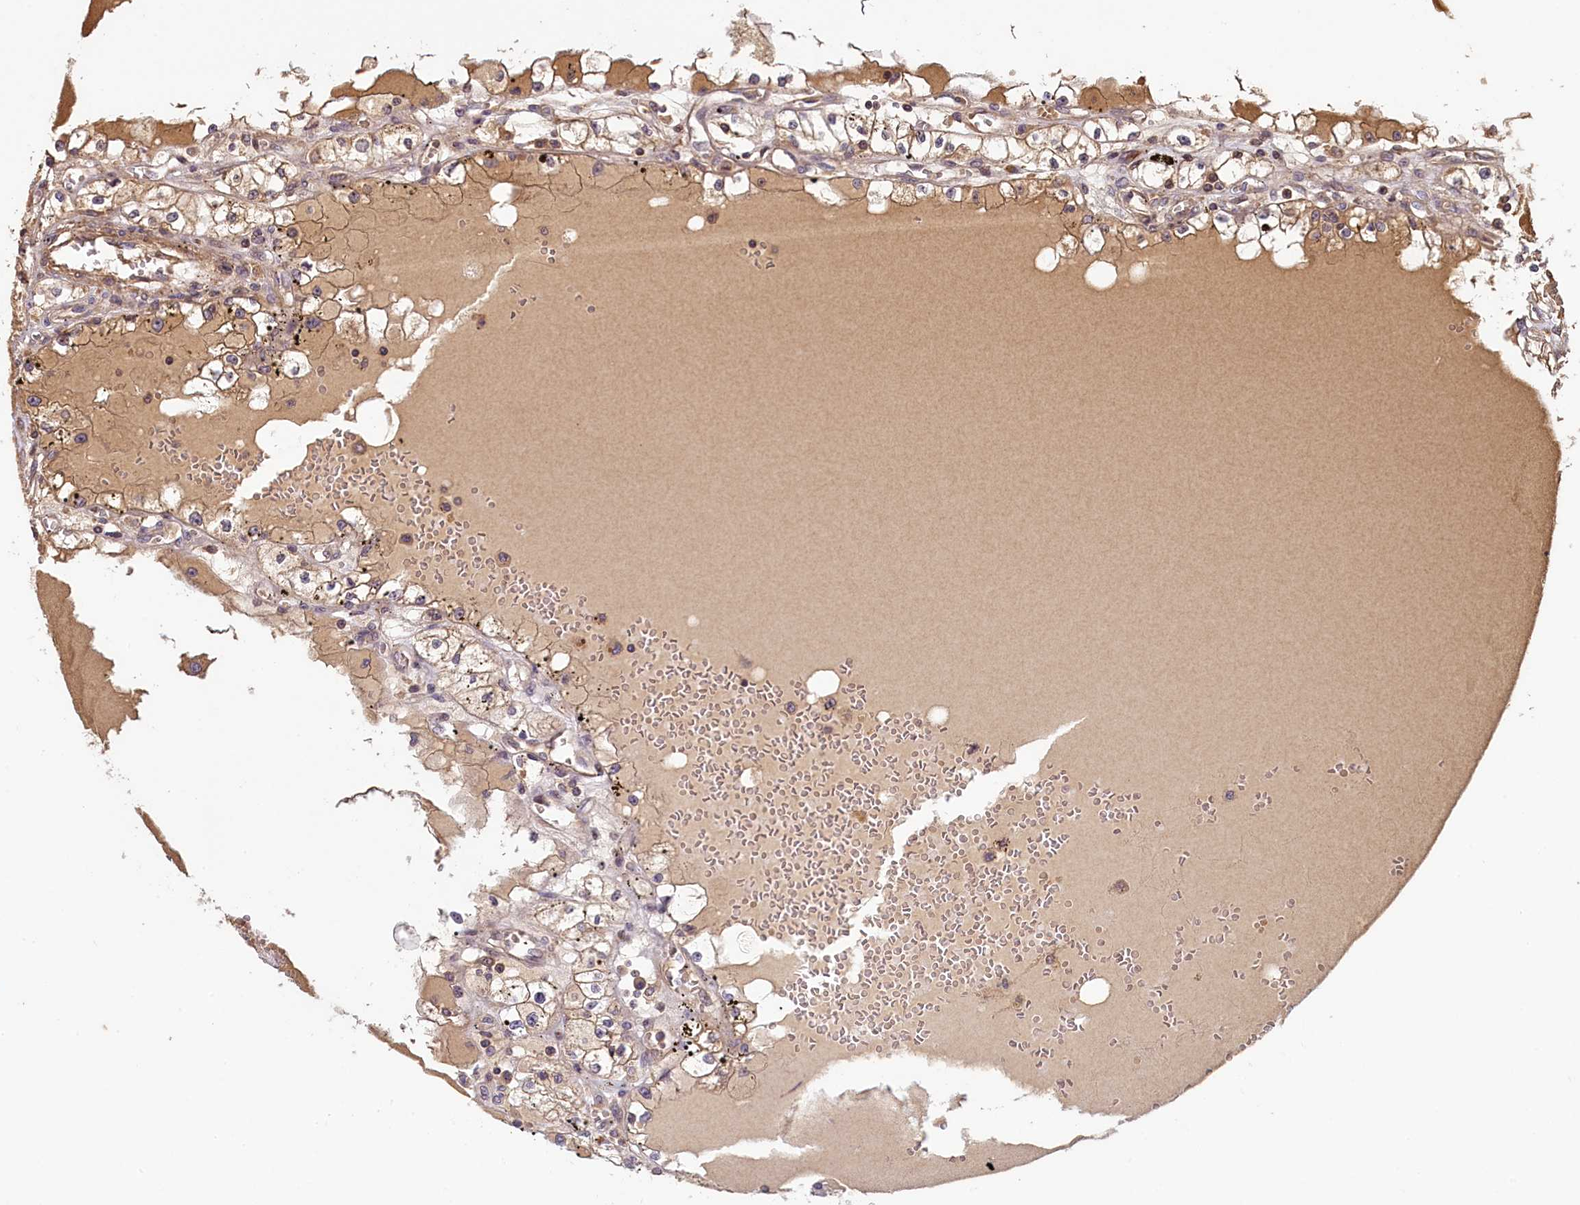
{"staining": {"intensity": "weak", "quantity": "<25%", "location": "cytoplasmic/membranous"}, "tissue": "renal cancer", "cell_type": "Tumor cells", "image_type": "cancer", "snomed": [{"axis": "morphology", "description": "Adenocarcinoma, NOS"}, {"axis": "topography", "description": "Kidney"}], "caption": "Renal cancer (adenocarcinoma) stained for a protein using immunohistochemistry (IHC) reveals no expression tumor cells.", "gene": "NUDT6", "patient": {"sex": "male", "age": 56}}